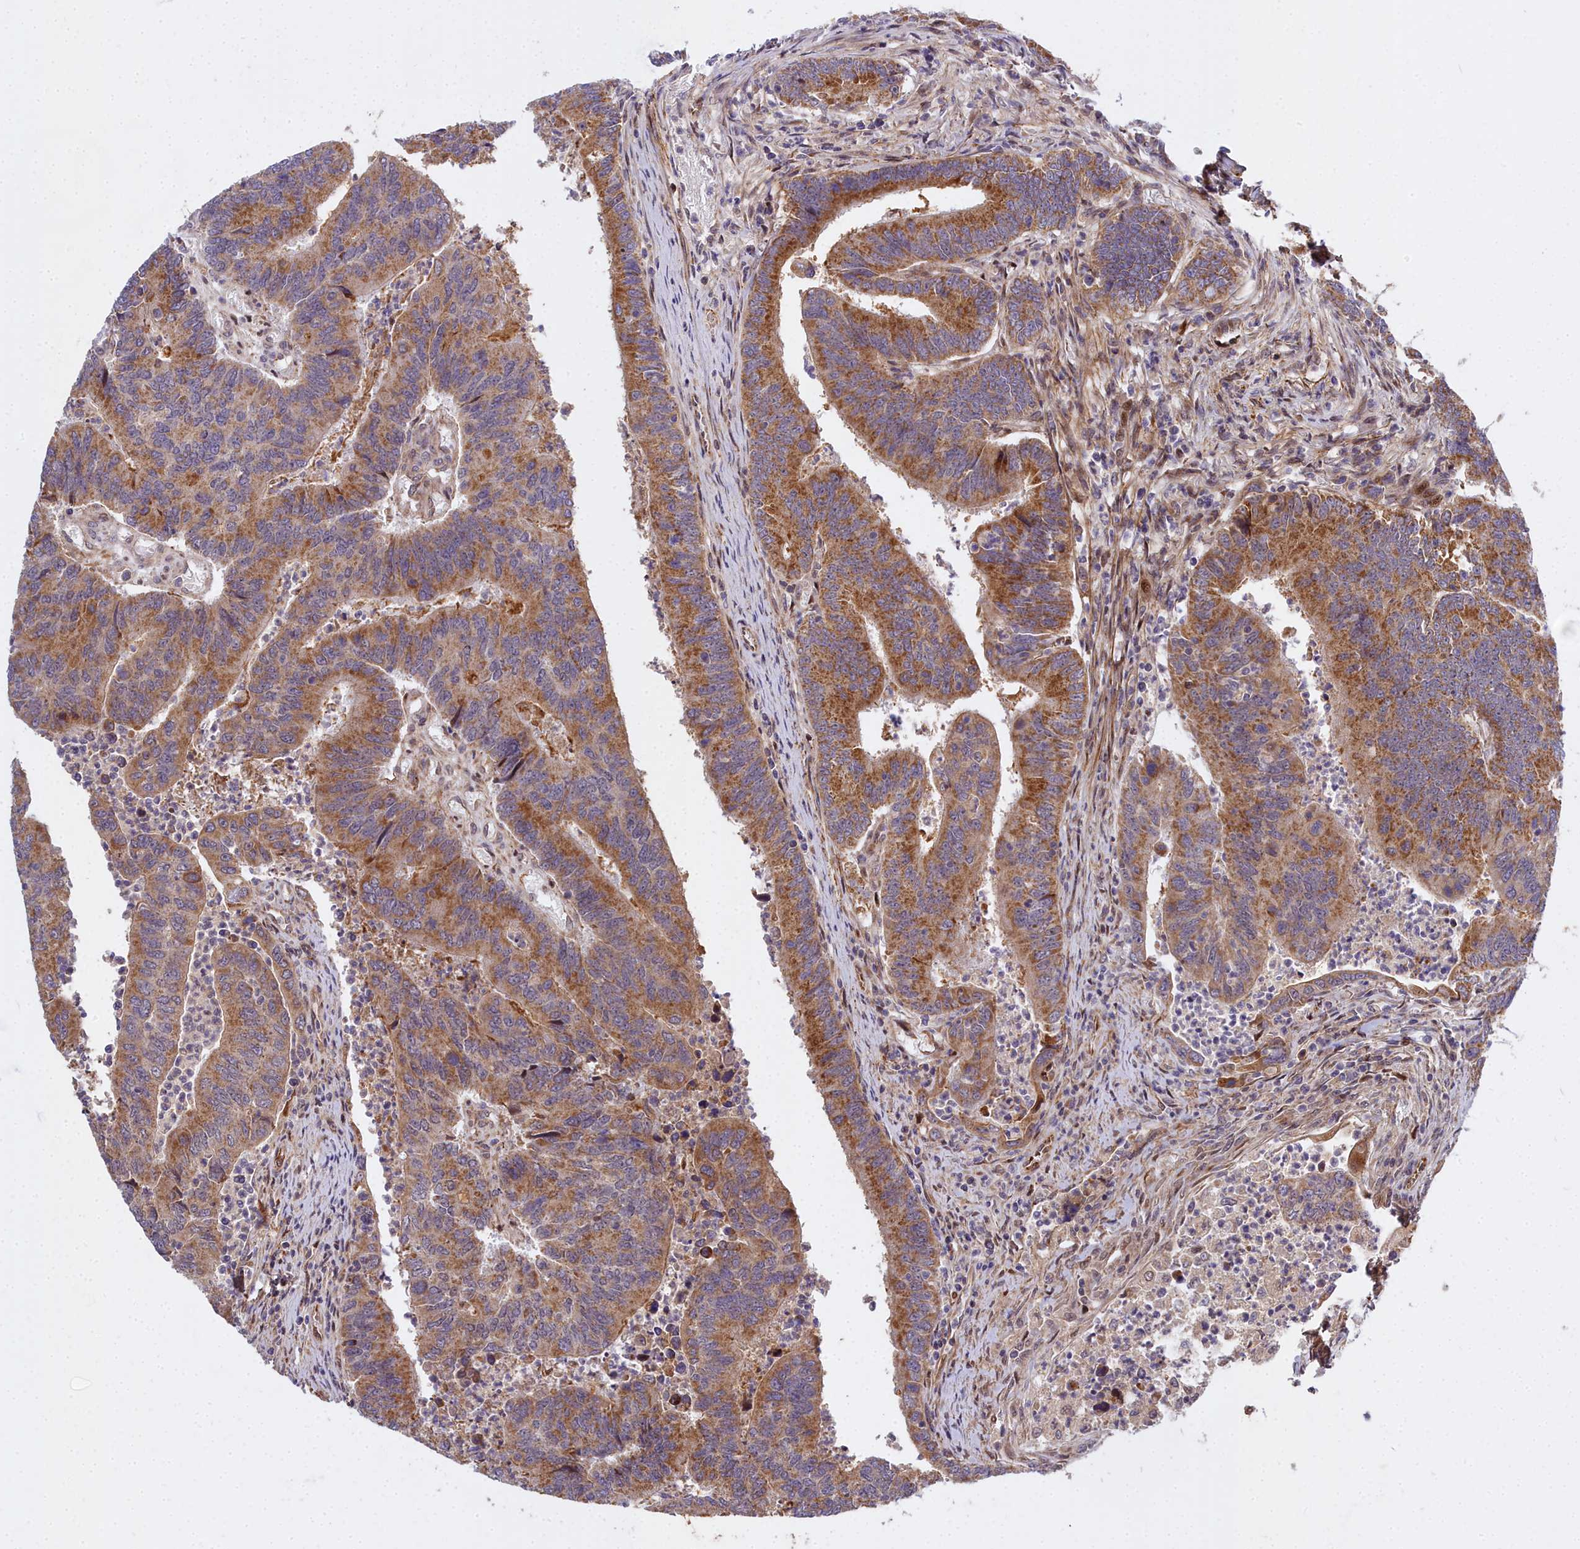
{"staining": {"intensity": "moderate", "quantity": ">75%", "location": "cytoplasmic/membranous"}, "tissue": "colorectal cancer", "cell_type": "Tumor cells", "image_type": "cancer", "snomed": [{"axis": "morphology", "description": "Adenocarcinoma, NOS"}, {"axis": "topography", "description": "Colon"}], "caption": "The micrograph exhibits a brown stain indicating the presence of a protein in the cytoplasmic/membranous of tumor cells in colorectal cancer.", "gene": "MRPS11", "patient": {"sex": "female", "age": 67}}